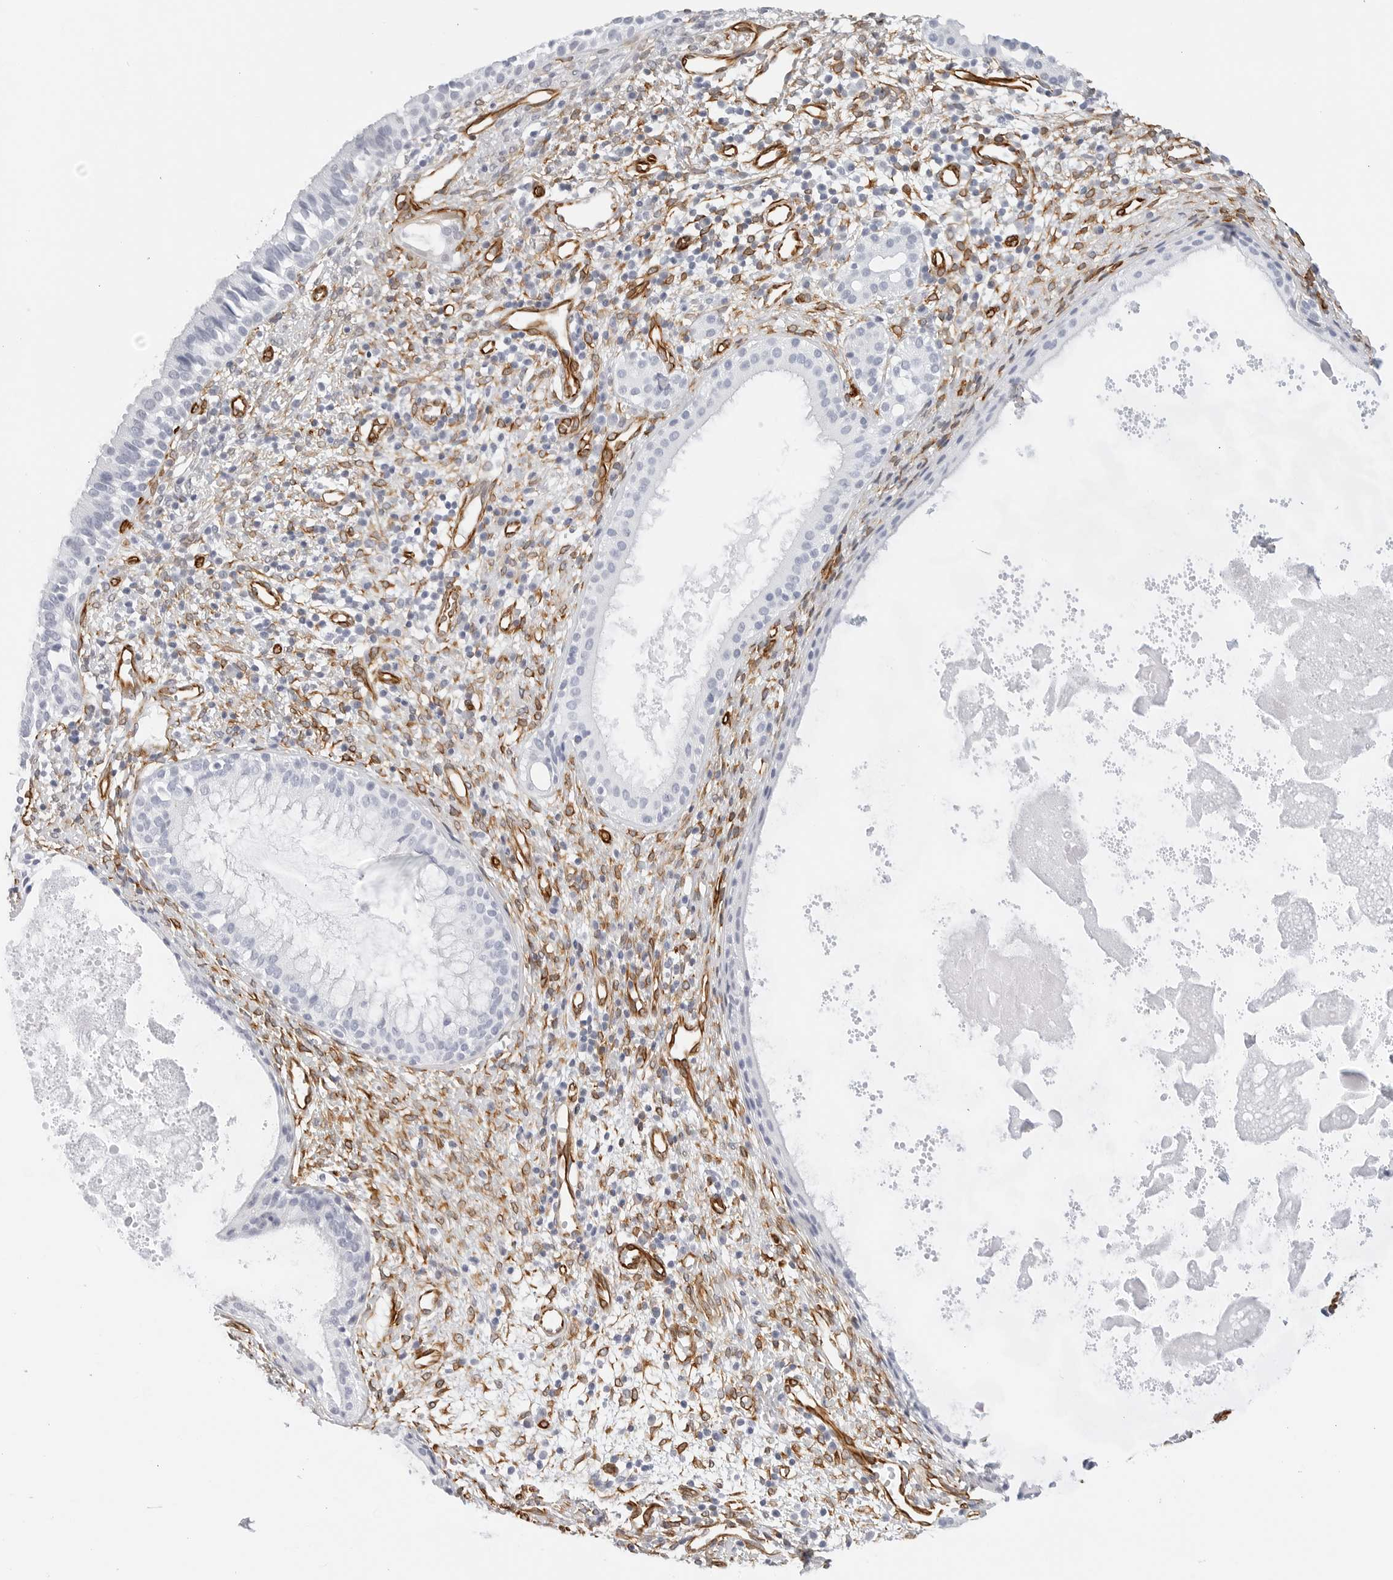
{"staining": {"intensity": "negative", "quantity": "none", "location": "none"}, "tissue": "nasopharynx", "cell_type": "Respiratory epithelial cells", "image_type": "normal", "snomed": [{"axis": "morphology", "description": "Normal tissue, NOS"}, {"axis": "topography", "description": "Nasopharynx"}], "caption": "This is a photomicrograph of IHC staining of unremarkable nasopharynx, which shows no positivity in respiratory epithelial cells. The staining is performed using DAB (3,3'-diaminobenzidine) brown chromogen with nuclei counter-stained in using hematoxylin.", "gene": "NES", "patient": {"sex": "male", "age": 22}}